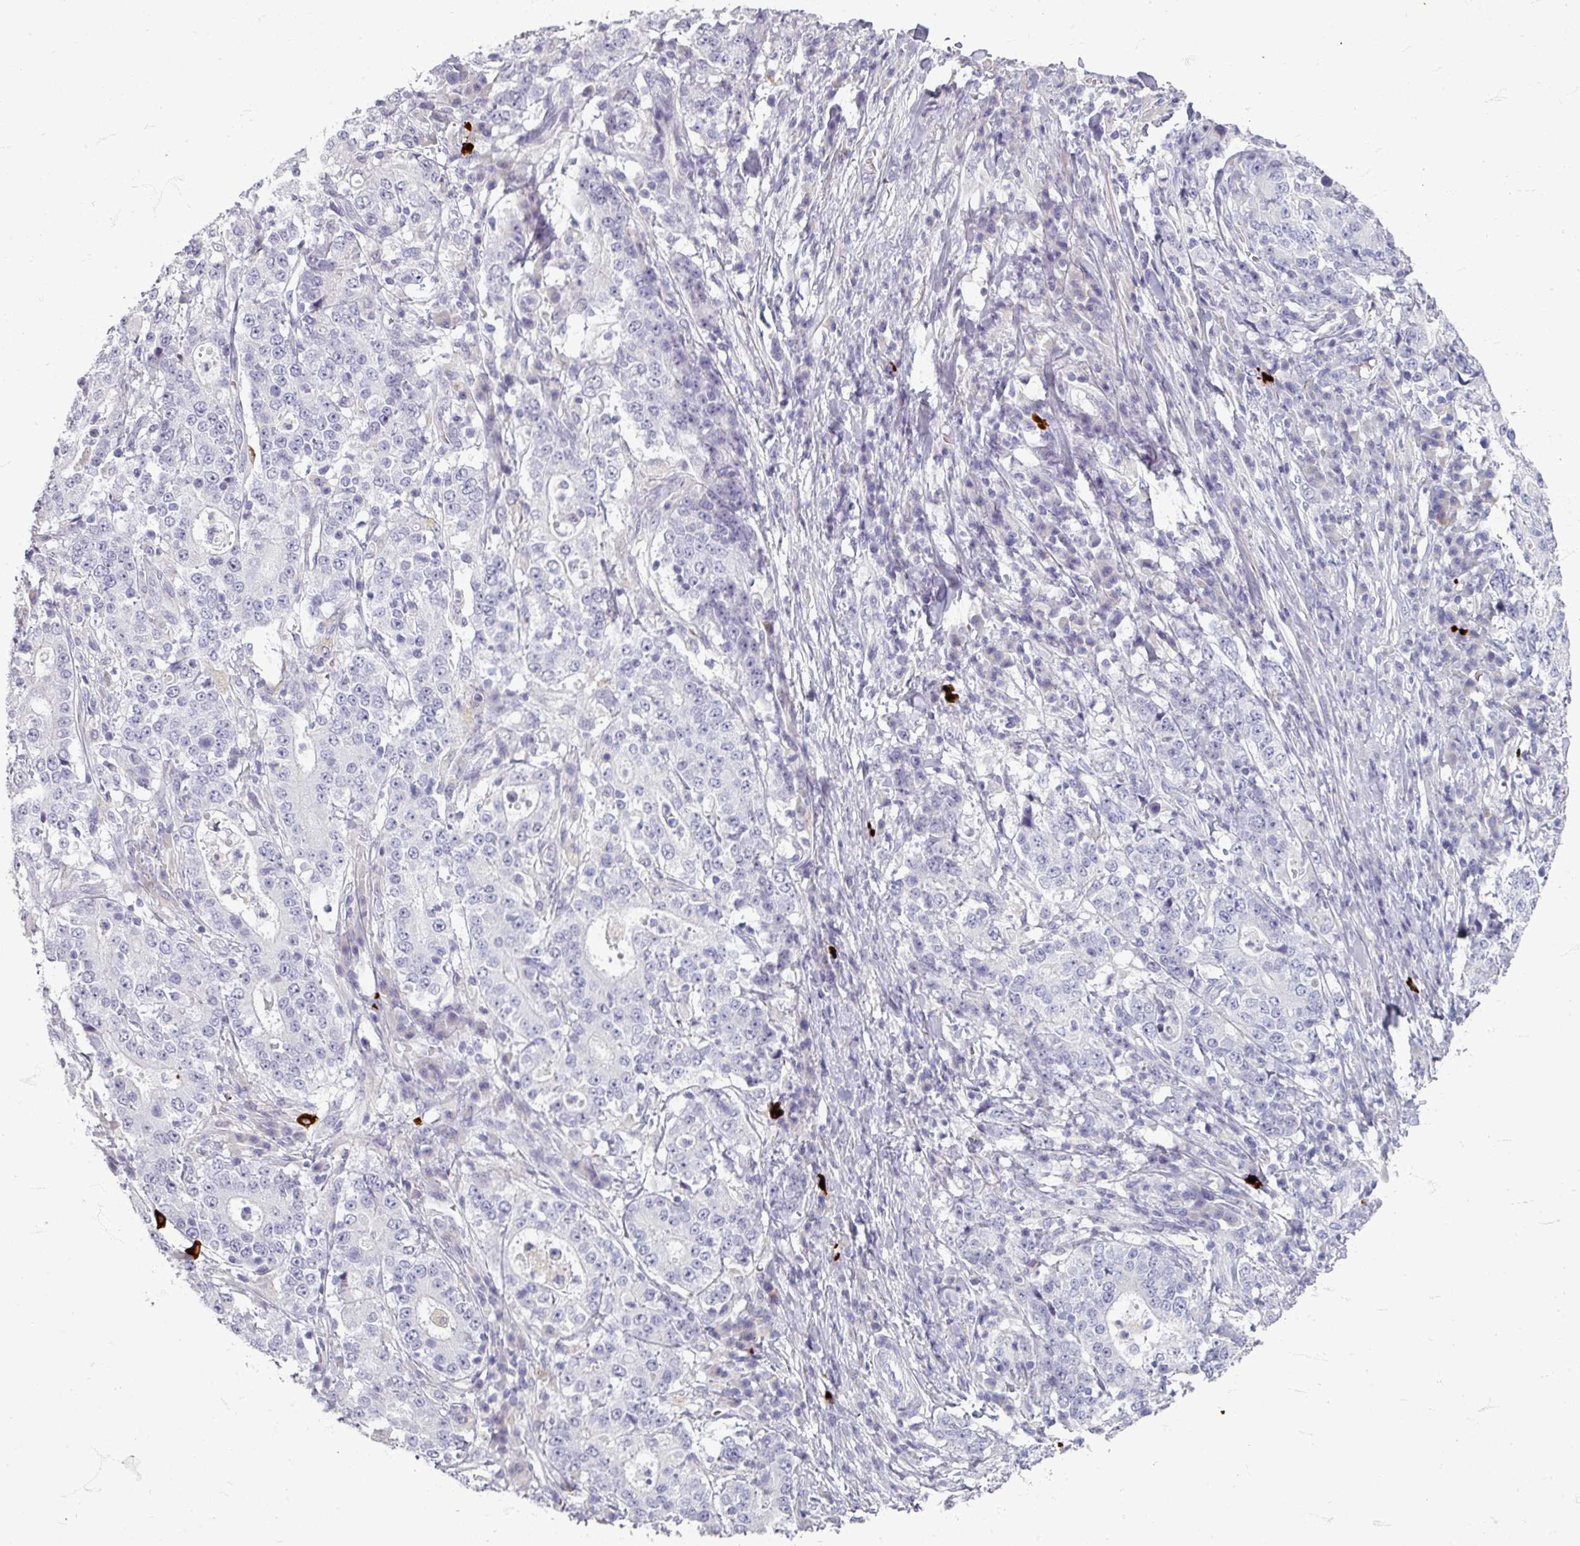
{"staining": {"intensity": "negative", "quantity": "none", "location": "none"}, "tissue": "stomach cancer", "cell_type": "Tumor cells", "image_type": "cancer", "snomed": [{"axis": "morphology", "description": "Normal tissue, NOS"}, {"axis": "morphology", "description": "Adenocarcinoma, NOS"}, {"axis": "topography", "description": "Stomach, upper"}, {"axis": "topography", "description": "Stomach"}], "caption": "Immunohistochemistry (IHC) micrograph of neoplastic tissue: stomach cancer (adenocarcinoma) stained with DAB (3,3'-diaminobenzidine) demonstrates no significant protein positivity in tumor cells.", "gene": "ZNF878", "patient": {"sex": "male", "age": 59}}